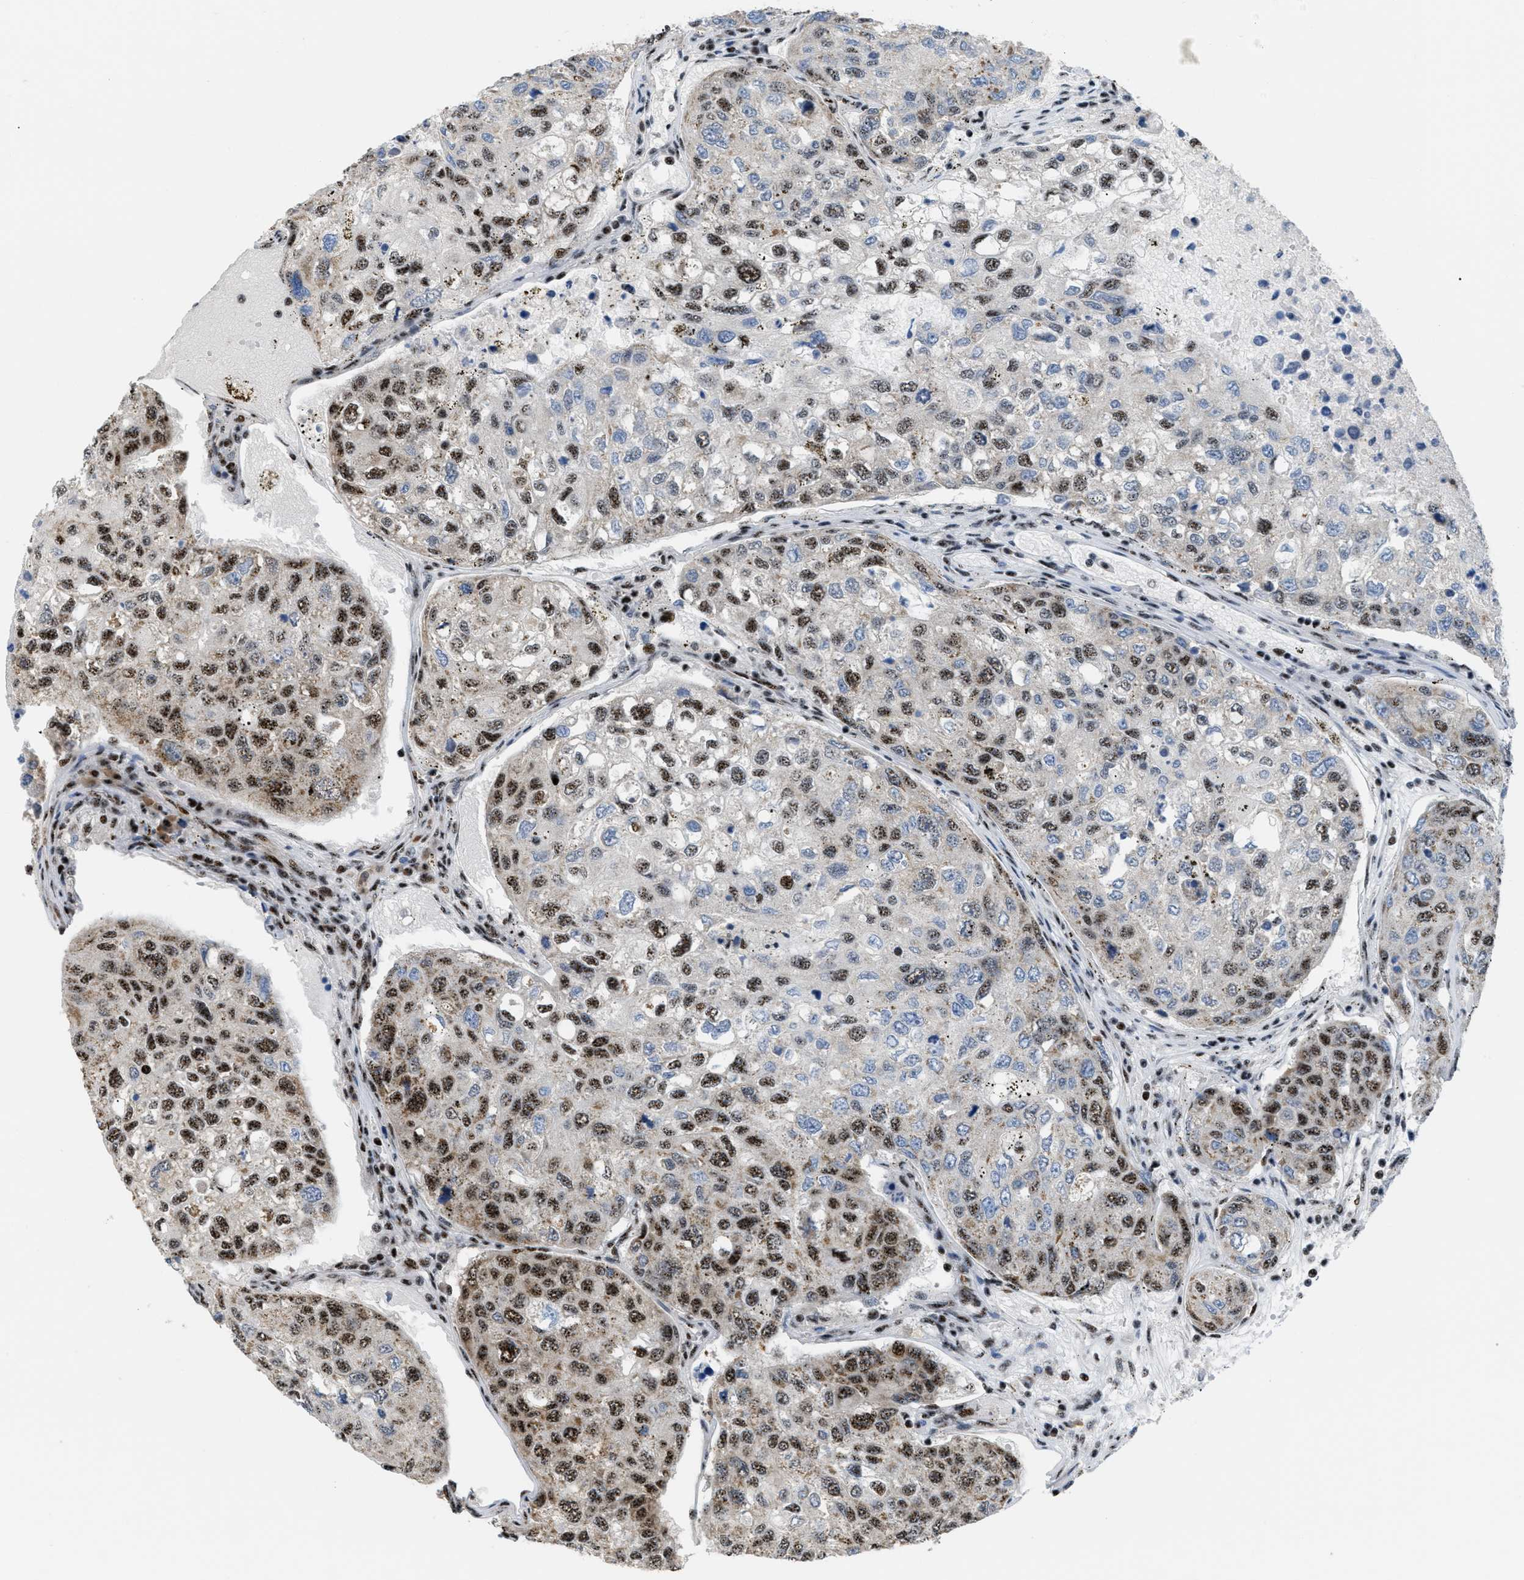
{"staining": {"intensity": "strong", "quantity": "25%-75%", "location": "nuclear"}, "tissue": "urothelial cancer", "cell_type": "Tumor cells", "image_type": "cancer", "snomed": [{"axis": "morphology", "description": "Urothelial carcinoma, High grade"}, {"axis": "topography", "description": "Lymph node"}, {"axis": "topography", "description": "Urinary bladder"}], "caption": "Urothelial carcinoma (high-grade) stained with a protein marker displays strong staining in tumor cells.", "gene": "CDR2", "patient": {"sex": "male", "age": 51}}